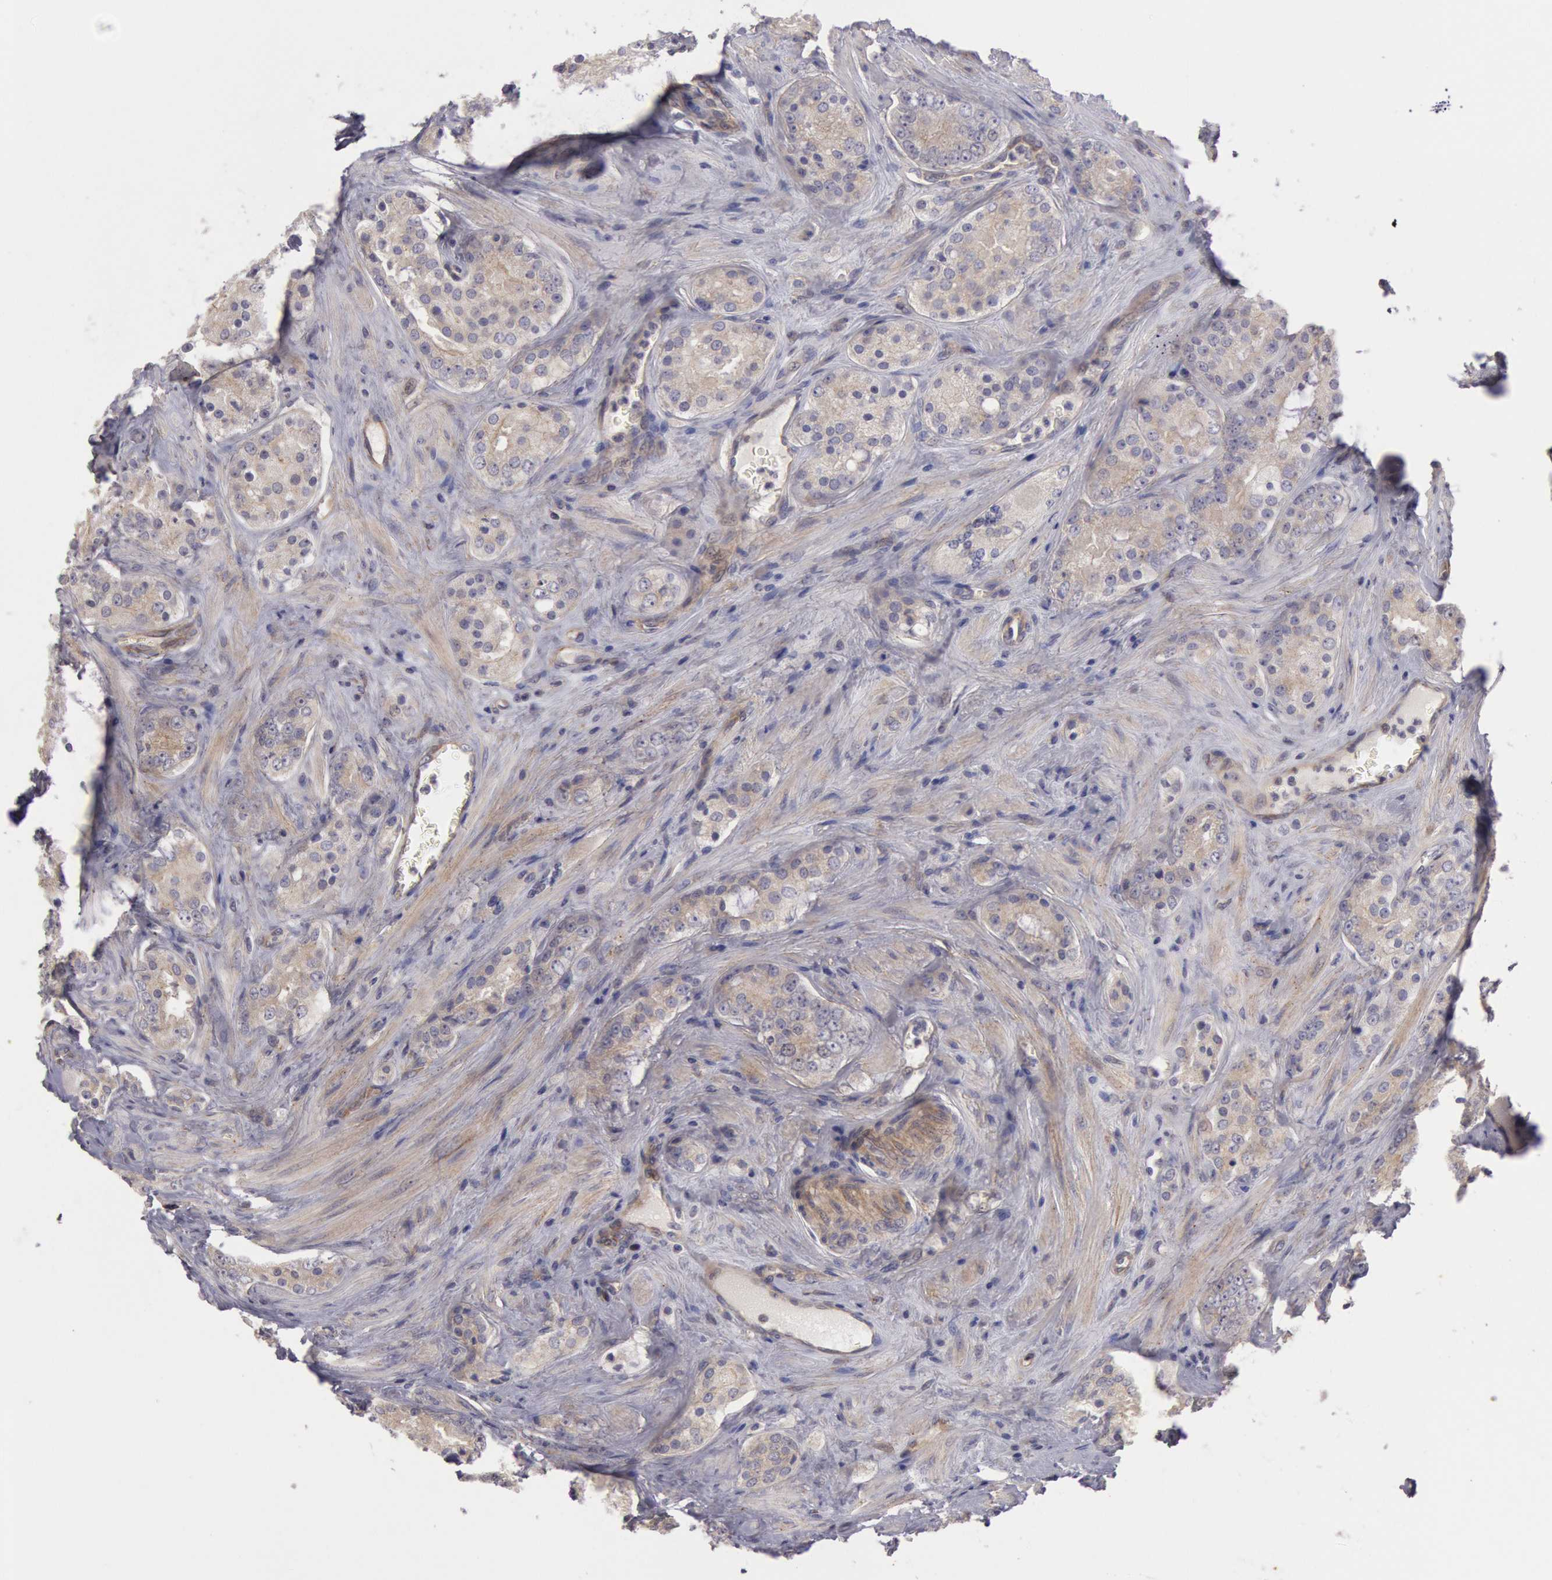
{"staining": {"intensity": "negative", "quantity": "none", "location": "none"}, "tissue": "prostate cancer", "cell_type": "Tumor cells", "image_type": "cancer", "snomed": [{"axis": "morphology", "description": "Adenocarcinoma, Medium grade"}, {"axis": "topography", "description": "Prostate"}], "caption": "Immunohistochemical staining of human adenocarcinoma (medium-grade) (prostate) reveals no significant positivity in tumor cells.", "gene": "AMOTL1", "patient": {"sex": "male", "age": 60}}